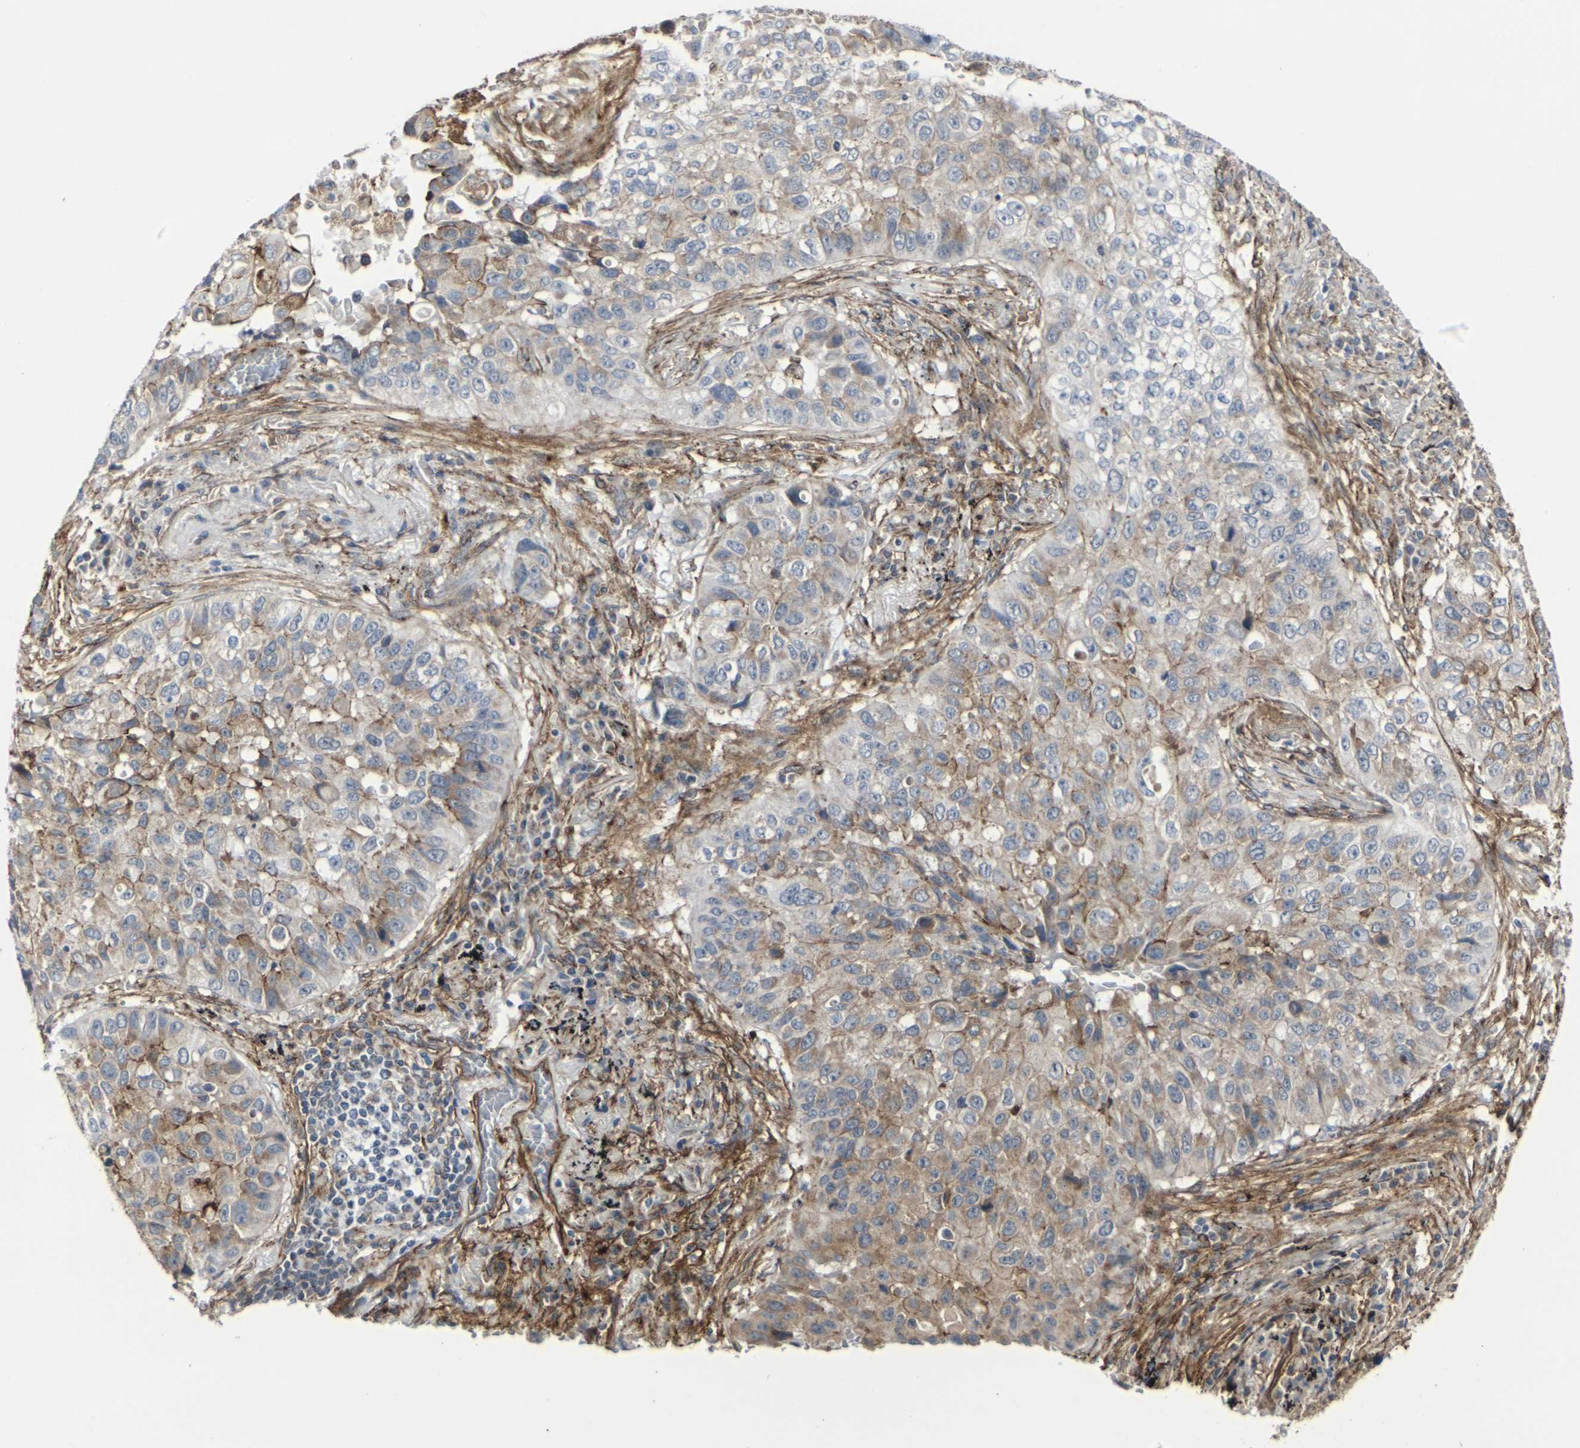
{"staining": {"intensity": "weak", "quantity": "25%-75%", "location": "cytoplasmic/membranous"}, "tissue": "lung cancer", "cell_type": "Tumor cells", "image_type": "cancer", "snomed": [{"axis": "morphology", "description": "Squamous cell carcinoma, NOS"}, {"axis": "topography", "description": "Lung"}], "caption": "Immunohistochemical staining of lung cancer exhibits weak cytoplasmic/membranous protein staining in about 25%-75% of tumor cells.", "gene": "MYOF", "patient": {"sex": "male", "age": 57}}